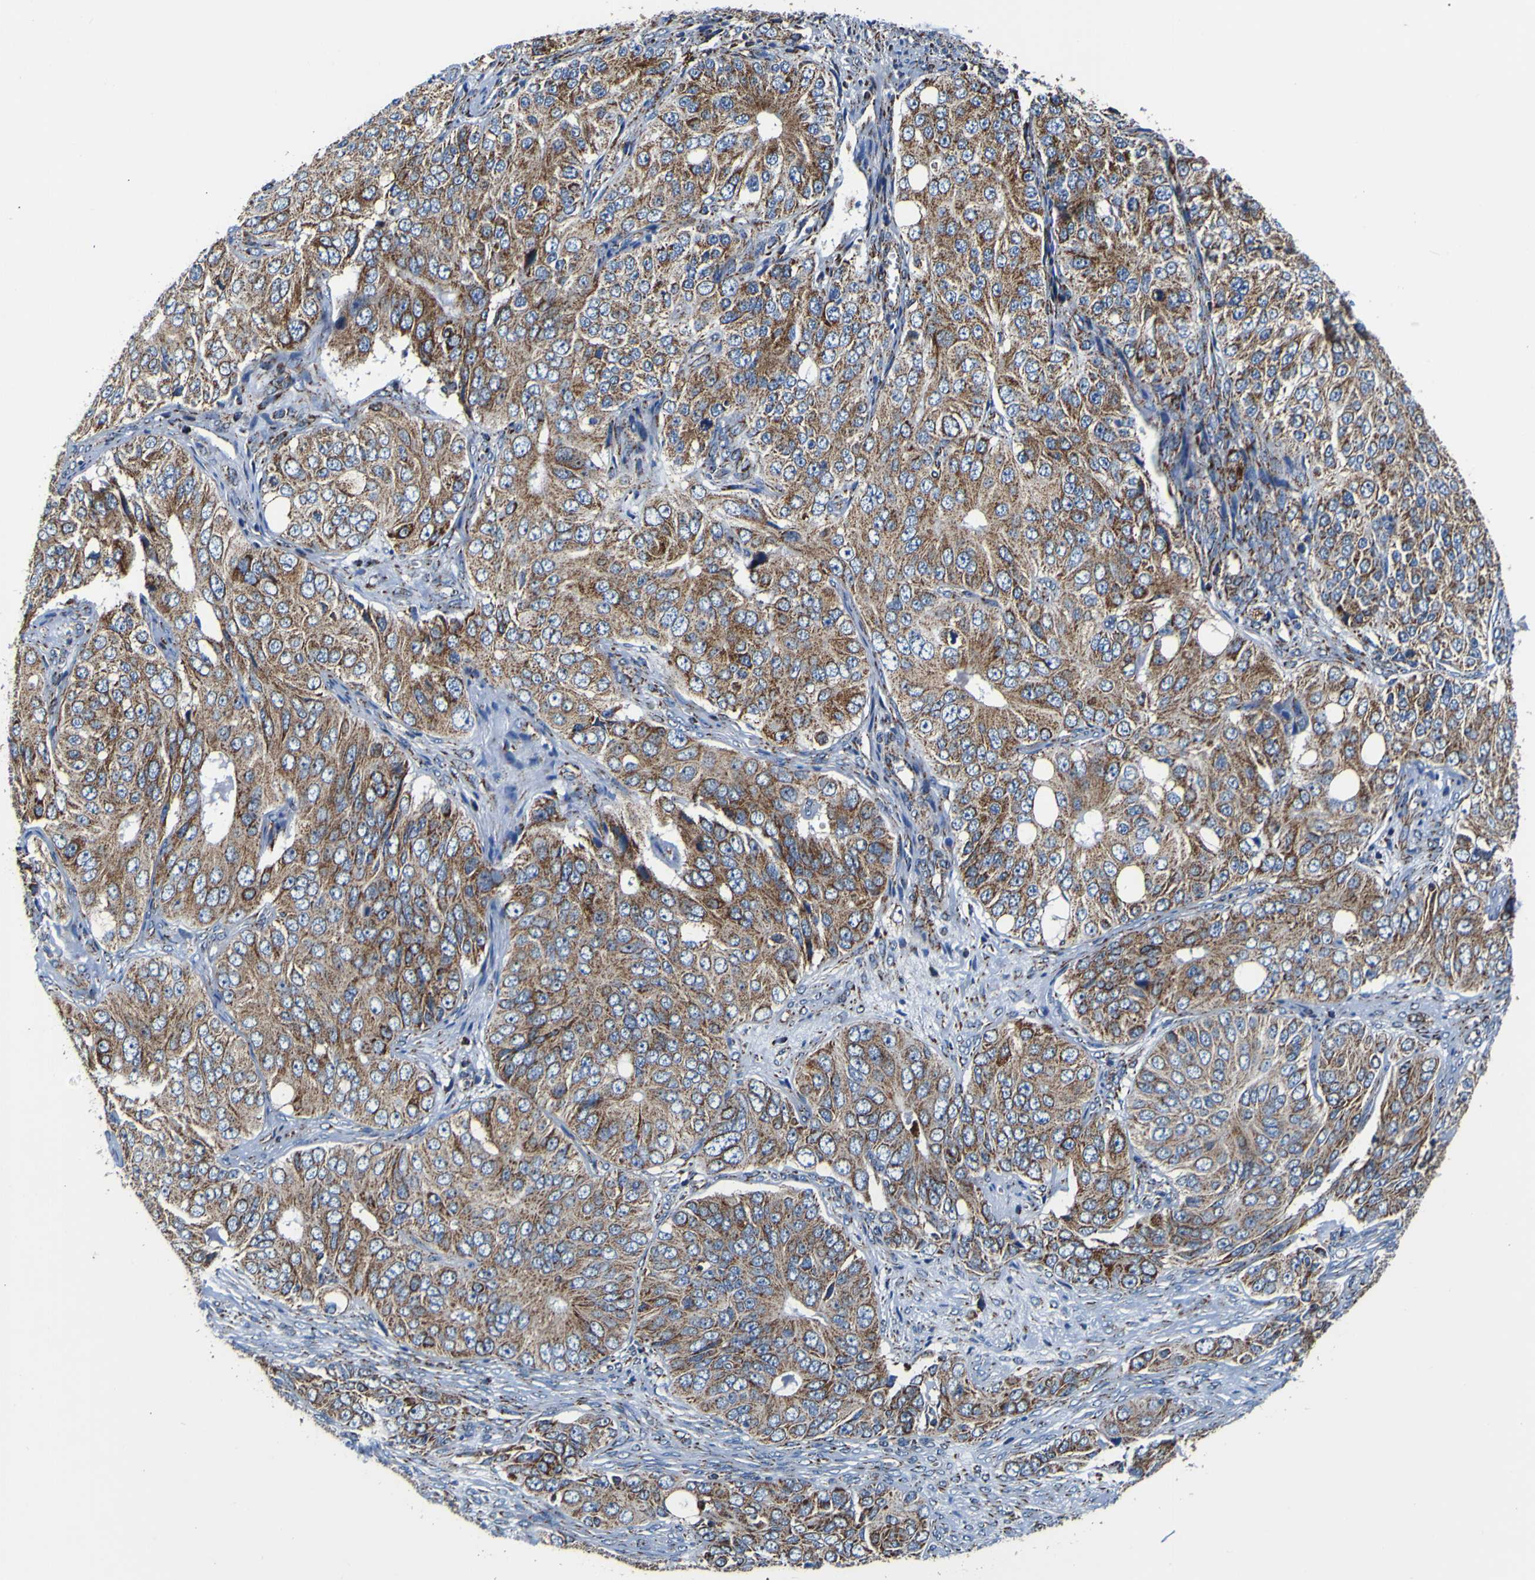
{"staining": {"intensity": "moderate", "quantity": ">75%", "location": "cytoplasmic/membranous"}, "tissue": "ovarian cancer", "cell_type": "Tumor cells", "image_type": "cancer", "snomed": [{"axis": "morphology", "description": "Carcinoma, endometroid"}, {"axis": "topography", "description": "Ovary"}], "caption": "Protein positivity by IHC shows moderate cytoplasmic/membranous positivity in approximately >75% of tumor cells in ovarian cancer. (Stains: DAB in brown, nuclei in blue, Microscopy: brightfield microscopy at high magnification).", "gene": "PTRH2", "patient": {"sex": "female", "age": 51}}